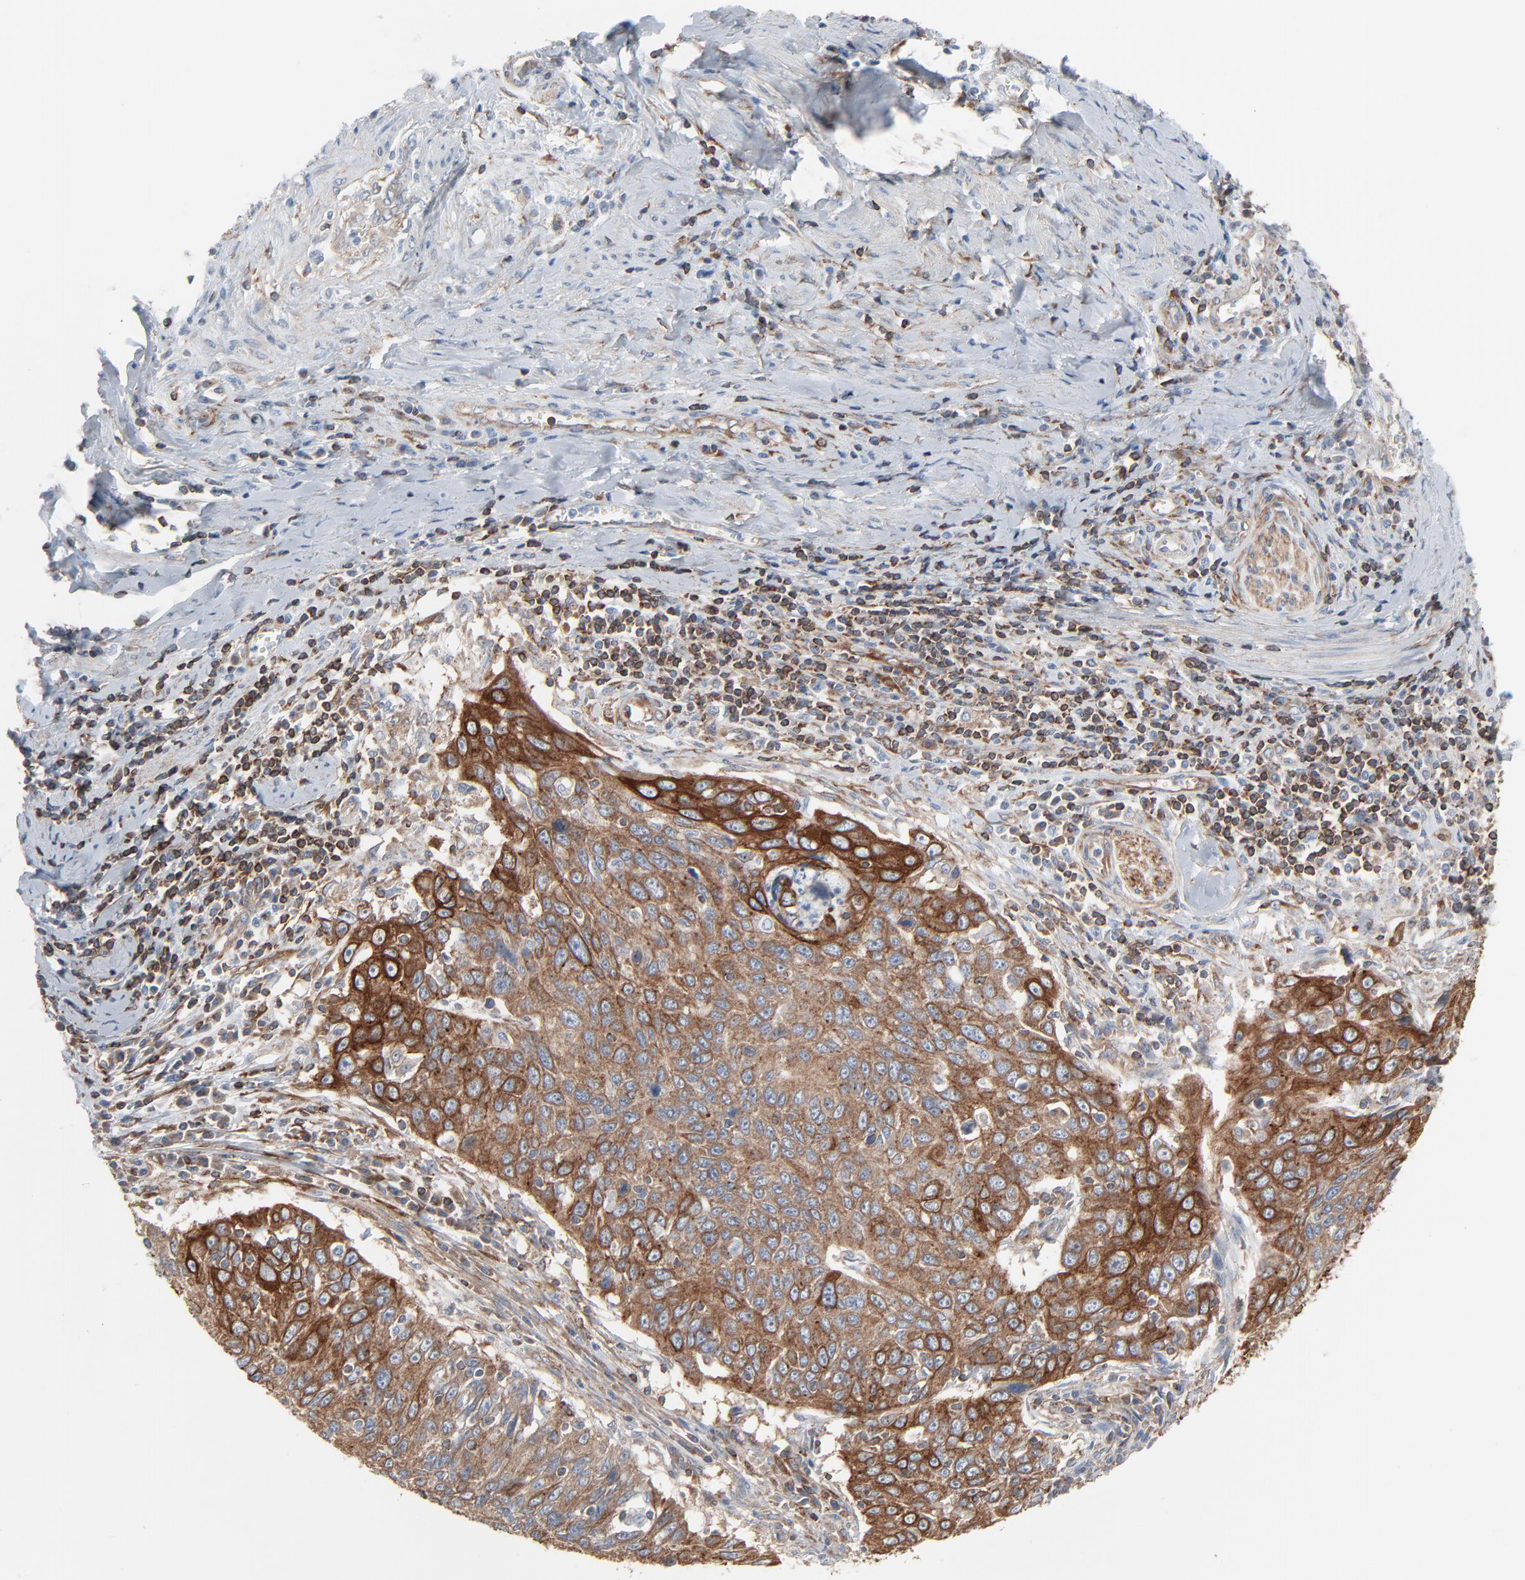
{"staining": {"intensity": "strong", "quantity": ">75%", "location": "cytoplasmic/membranous"}, "tissue": "cervical cancer", "cell_type": "Tumor cells", "image_type": "cancer", "snomed": [{"axis": "morphology", "description": "Squamous cell carcinoma, NOS"}, {"axis": "topography", "description": "Cervix"}], "caption": "Human cervical squamous cell carcinoma stained for a protein (brown) reveals strong cytoplasmic/membranous positive staining in approximately >75% of tumor cells.", "gene": "OPTN", "patient": {"sex": "female", "age": 53}}